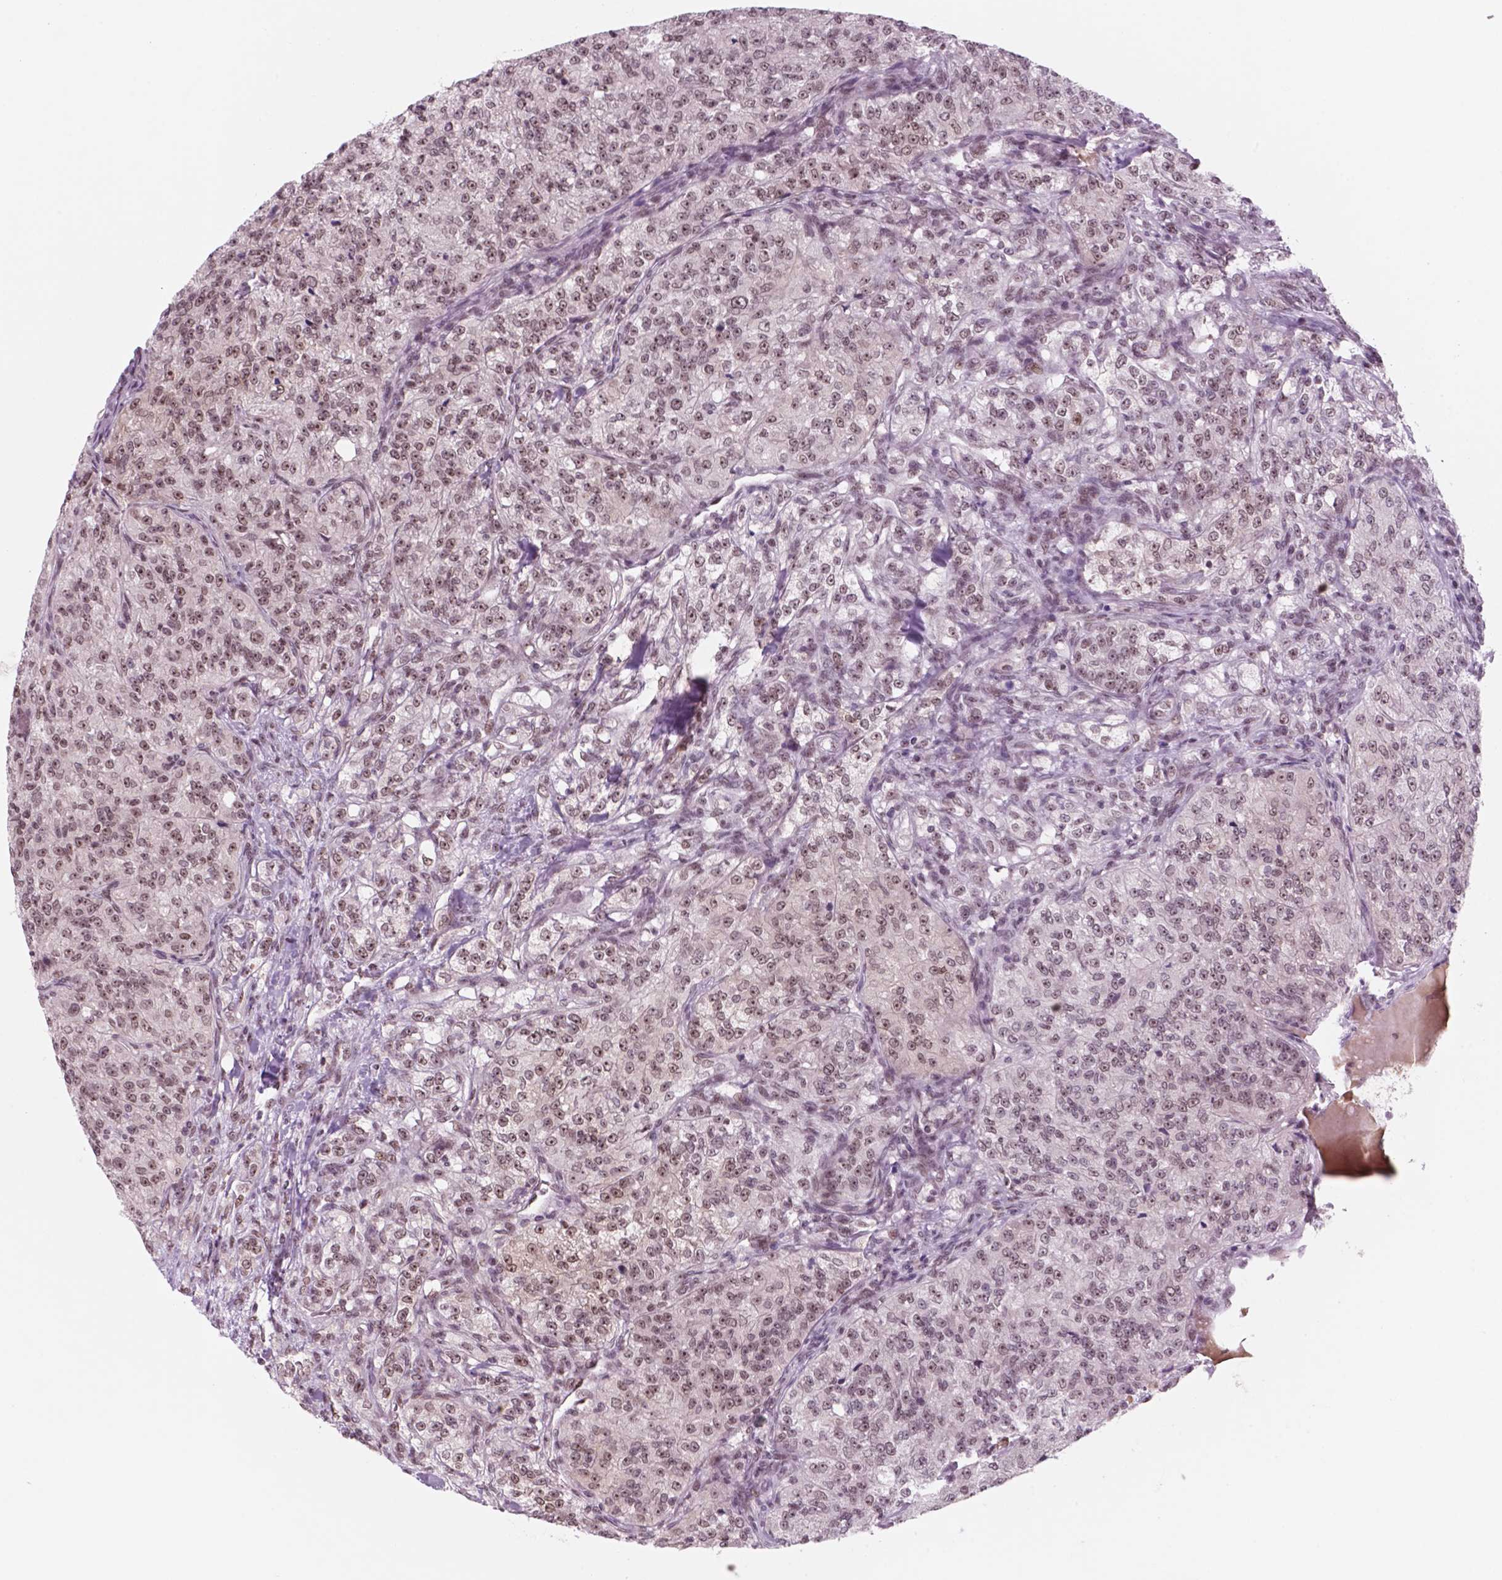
{"staining": {"intensity": "moderate", "quantity": "25%-75%", "location": "nuclear"}, "tissue": "renal cancer", "cell_type": "Tumor cells", "image_type": "cancer", "snomed": [{"axis": "morphology", "description": "Adenocarcinoma, NOS"}, {"axis": "topography", "description": "Kidney"}], "caption": "Immunohistochemical staining of human renal cancer (adenocarcinoma) exhibits moderate nuclear protein staining in approximately 25%-75% of tumor cells. The protein of interest is stained brown, and the nuclei are stained in blue (DAB IHC with brightfield microscopy, high magnification).", "gene": "POLR2E", "patient": {"sex": "female", "age": 63}}